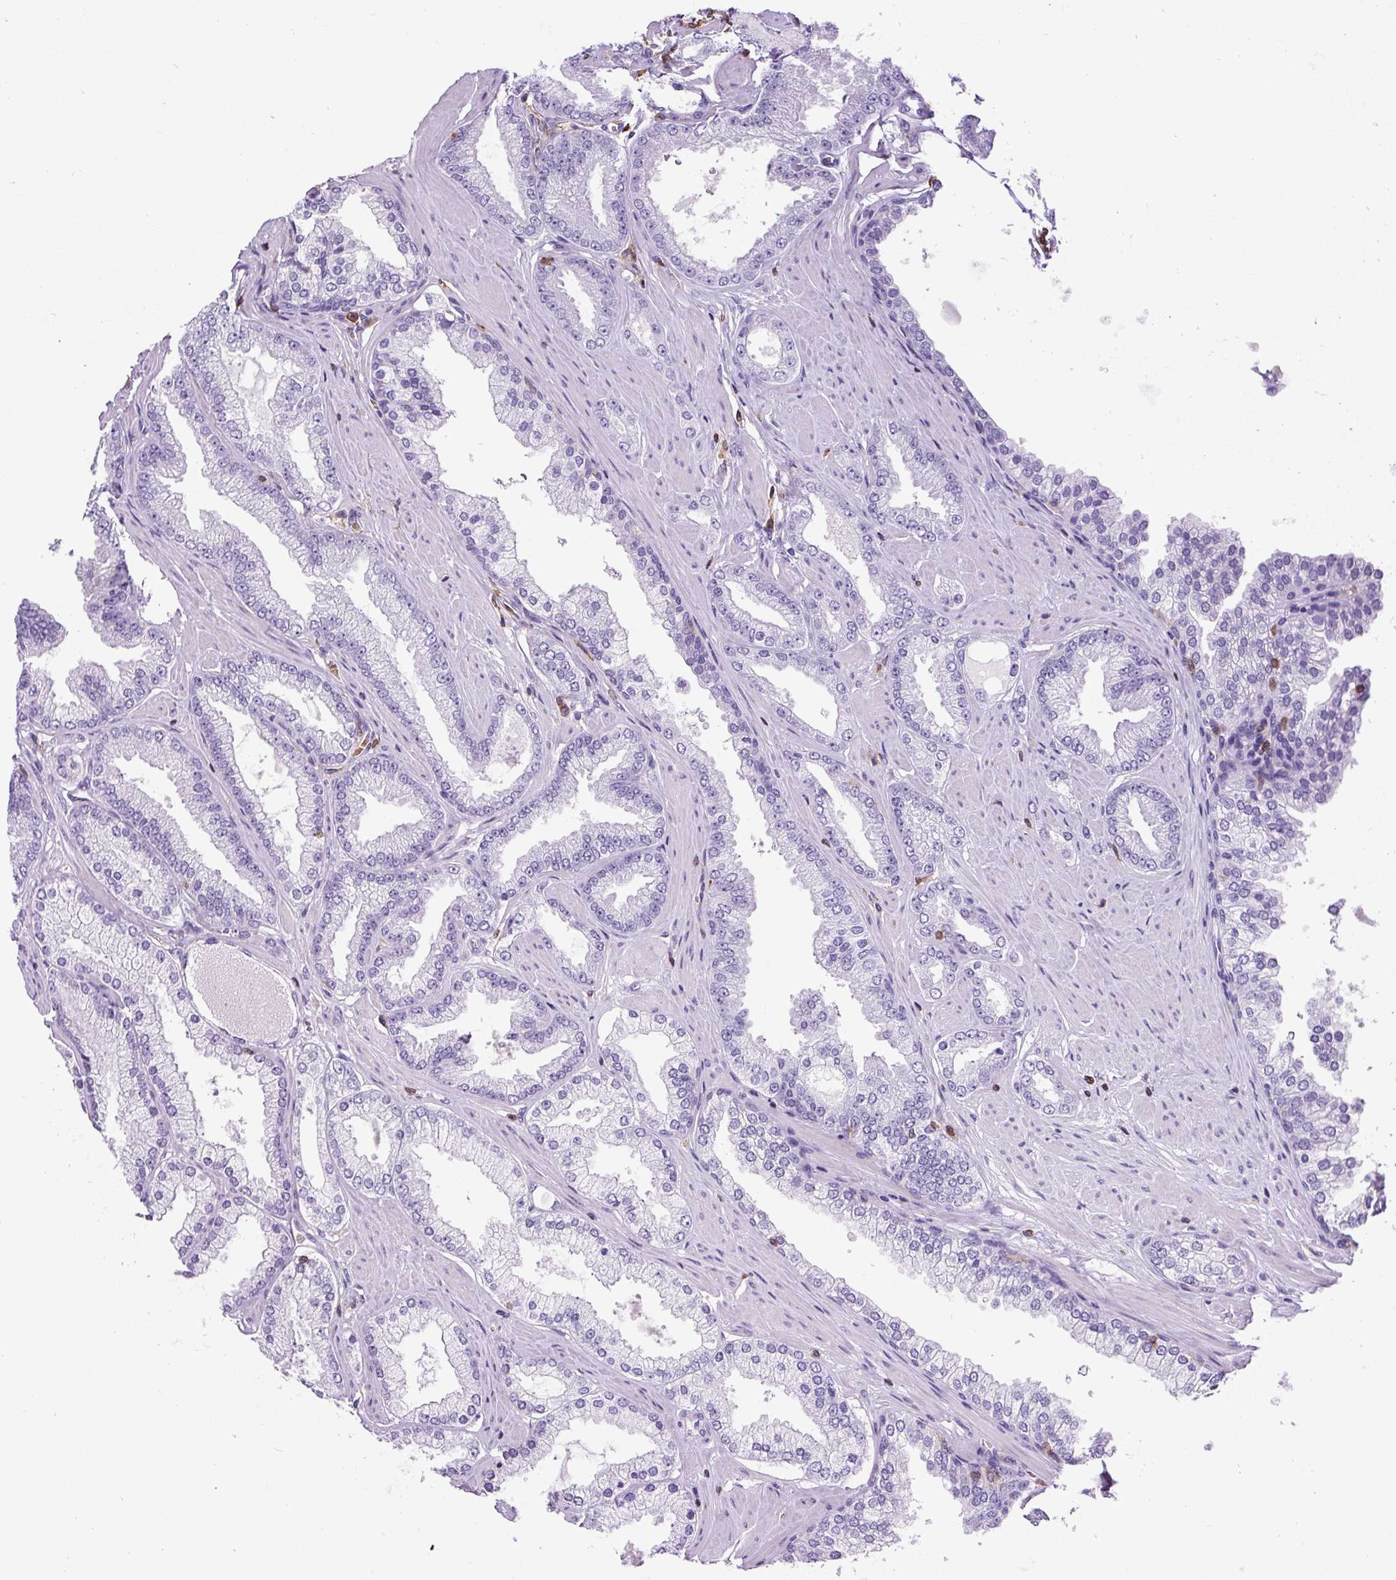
{"staining": {"intensity": "negative", "quantity": "none", "location": "none"}, "tissue": "prostate cancer", "cell_type": "Tumor cells", "image_type": "cancer", "snomed": [{"axis": "morphology", "description": "Adenocarcinoma, Low grade"}, {"axis": "topography", "description": "Prostate"}], "caption": "Tumor cells are negative for protein expression in human prostate cancer. (DAB (3,3'-diaminobenzidine) immunohistochemistry with hematoxylin counter stain).", "gene": "FAM228B", "patient": {"sex": "male", "age": 42}}